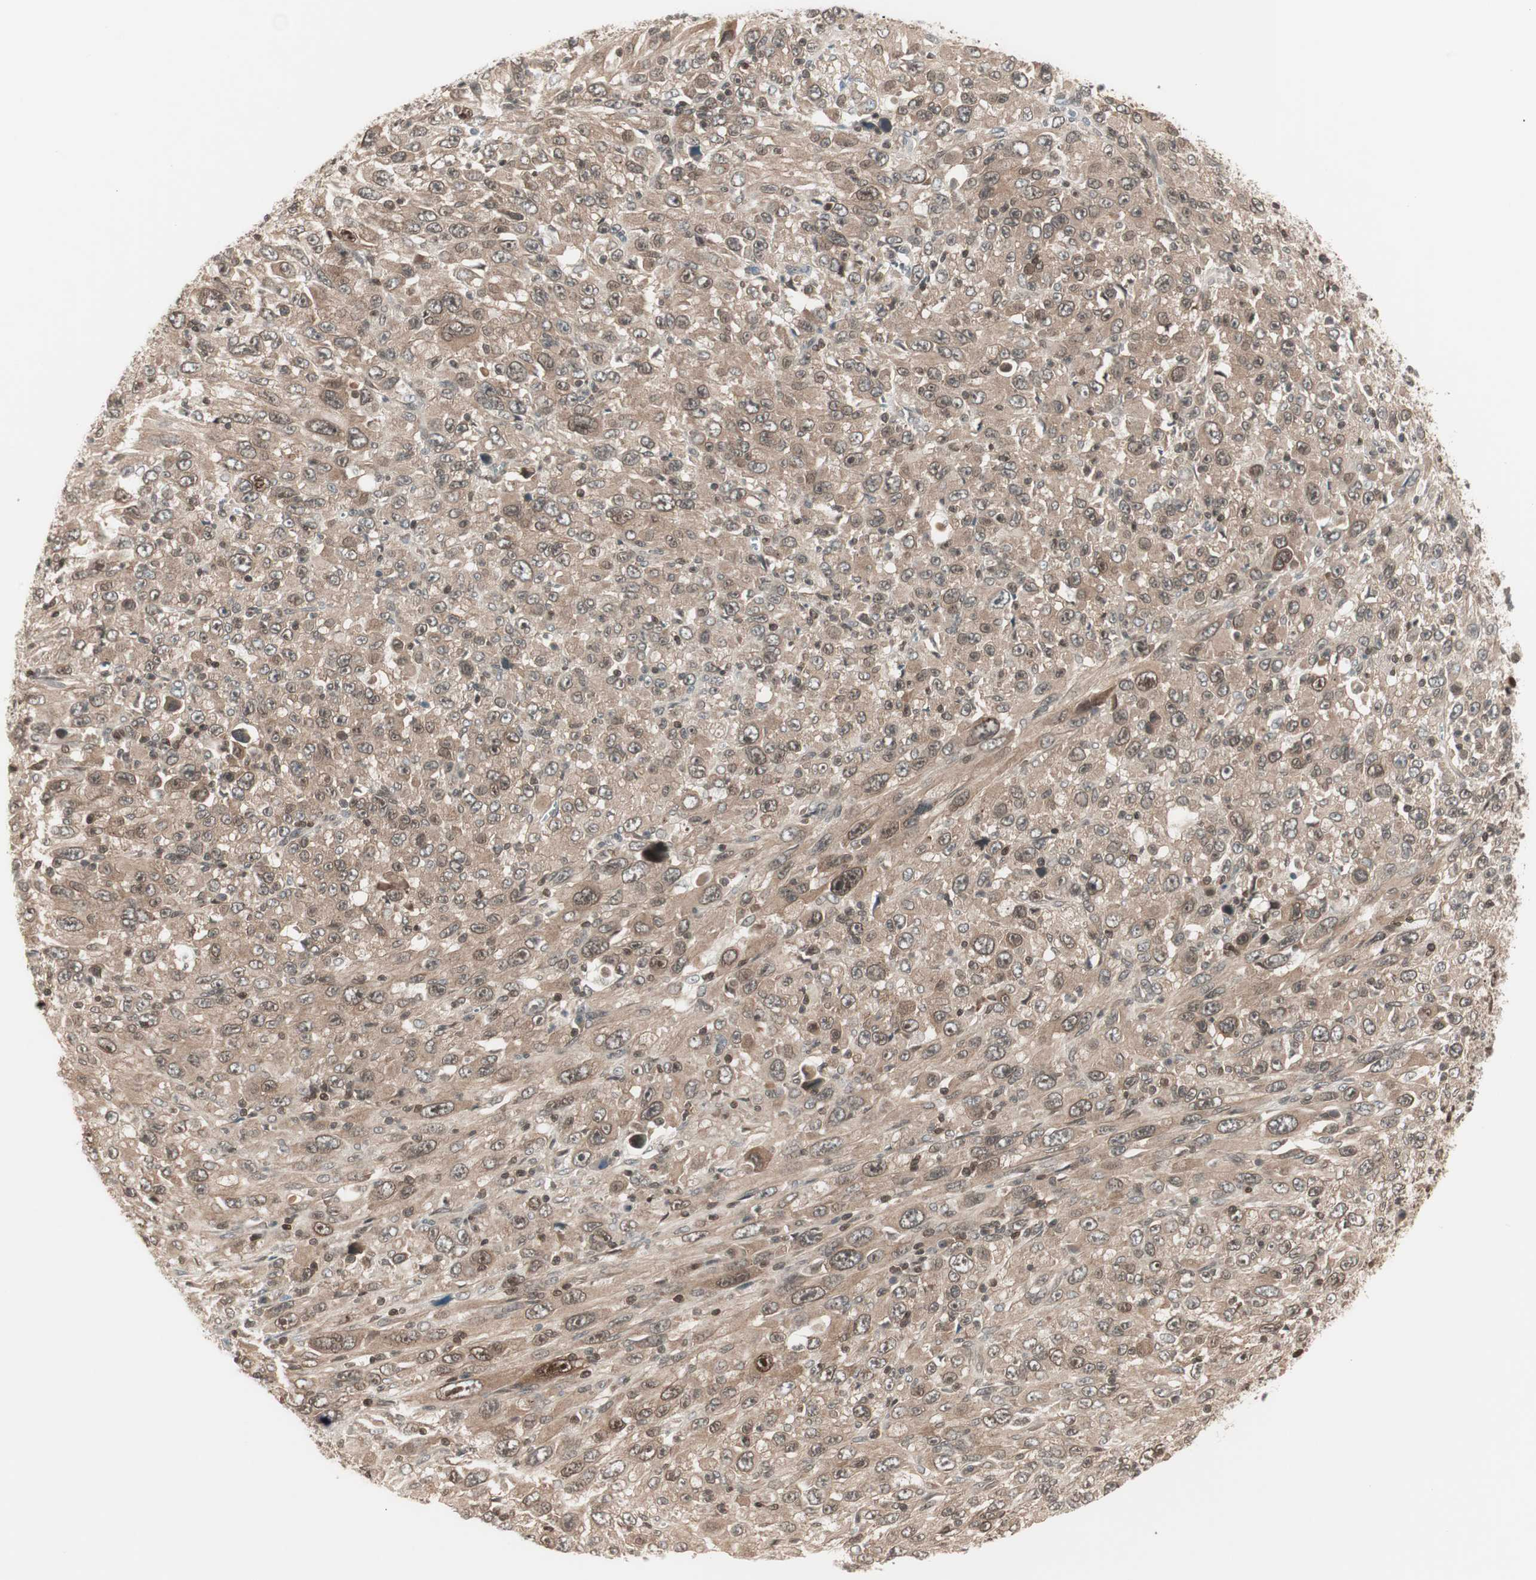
{"staining": {"intensity": "weak", "quantity": ">75%", "location": "cytoplasmic/membranous"}, "tissue": "melanoma", "cell_type": "Tumor cells", "image_type": "cancer", "snomed": [{"axis": "morphology", "description": "Malignant melanoma, Metastatic site"}, {"axis": "topography", "description": "Skin"}], "caption": "The image demonstrates immunohistochemical staining of malignant melanoma (metastatic site). There is weak cytoplasmic/membranous positivity is seen in approximately >75% of tumor cells.", "gene": "UBE2I", "patient": {"sex": "female", "age": 56}}